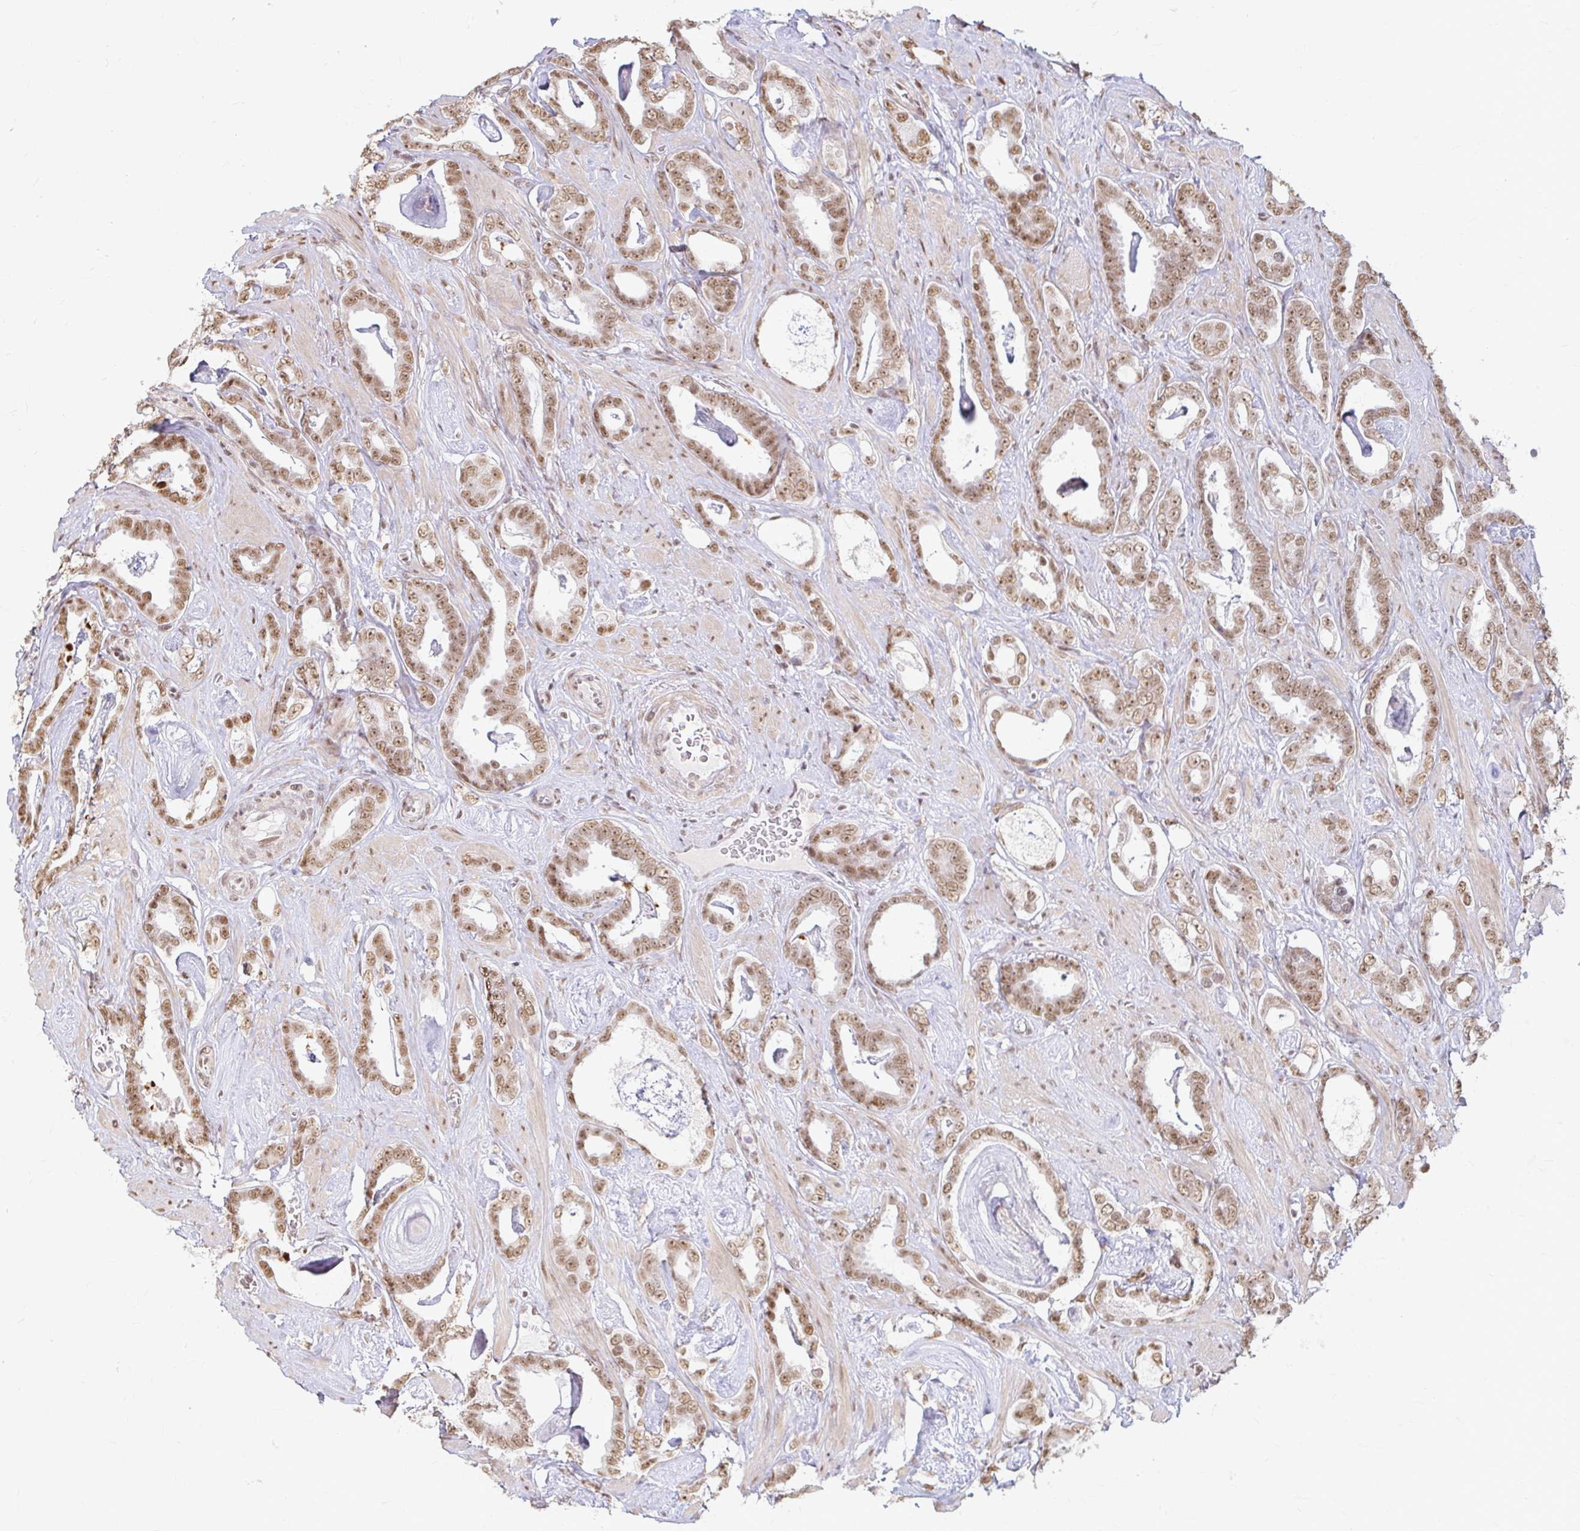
{"staining": {"intensity": "moderate", "quantity": ">75%", "location": "nuclear"}, "tissue": "prostate cancer", "cell_type": "Tumor cells", "image_type": "cancer", "snomed": [{"axis": "morphology", "description": "Adenocarcinoma, High grade"}, {"axis": "topography", "description": "Prostate"}], "caption": "Protein staining of prostate cancer tissue reveals moderate nuclear staining in approximately >75% of tumor cells. (DAB = brown stain, brightfield microscopy at high magnification).", "gene": "HNRNPU", "patient": {"sex": "male", "age": 63}}